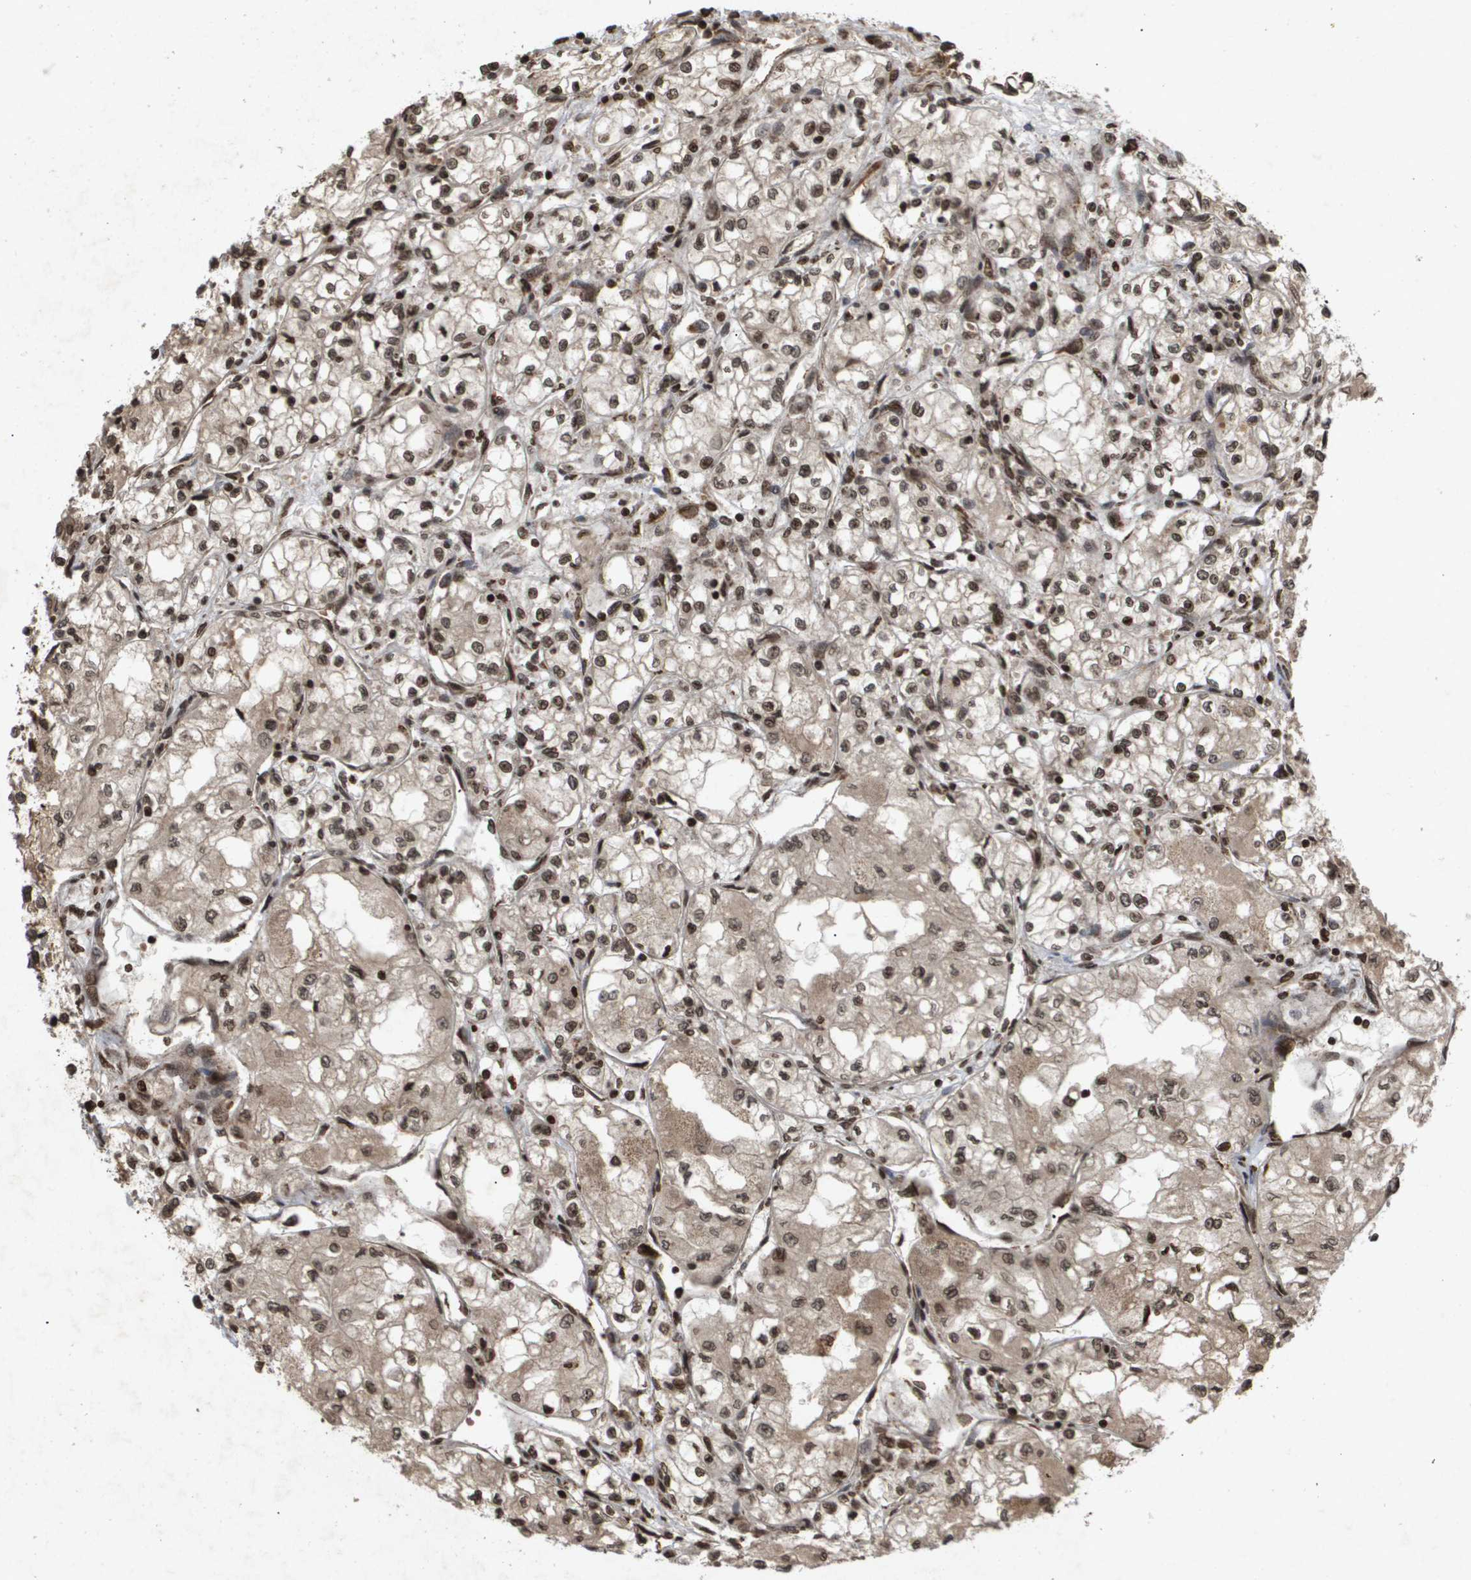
{"staining": {"intensity": "weak", "quantity": ">75%", "location": "nuclear"}, "tissue": "renal cancer", "cell_type": "Tumor cells", "image_type": "cancer", "snomed": [{"axis": "morphology", "description": "Normal tissue, NOS"}, {"axis": "morphology", "description": "Adenocarcinoma, NOS"}, {"axis": "topography", "description": "Kidney"}], "caption": "Weak nuclear protein expression is appreciated in approximately >75% of tumor cells in adenocarcinoma (renal). Using DAB (brown) and hematoxylin (blue) stains, captured at high magnification using brightfield microscopy.", "gene": "HSPA6", "patient": {"sex": "male", "age": 59}}